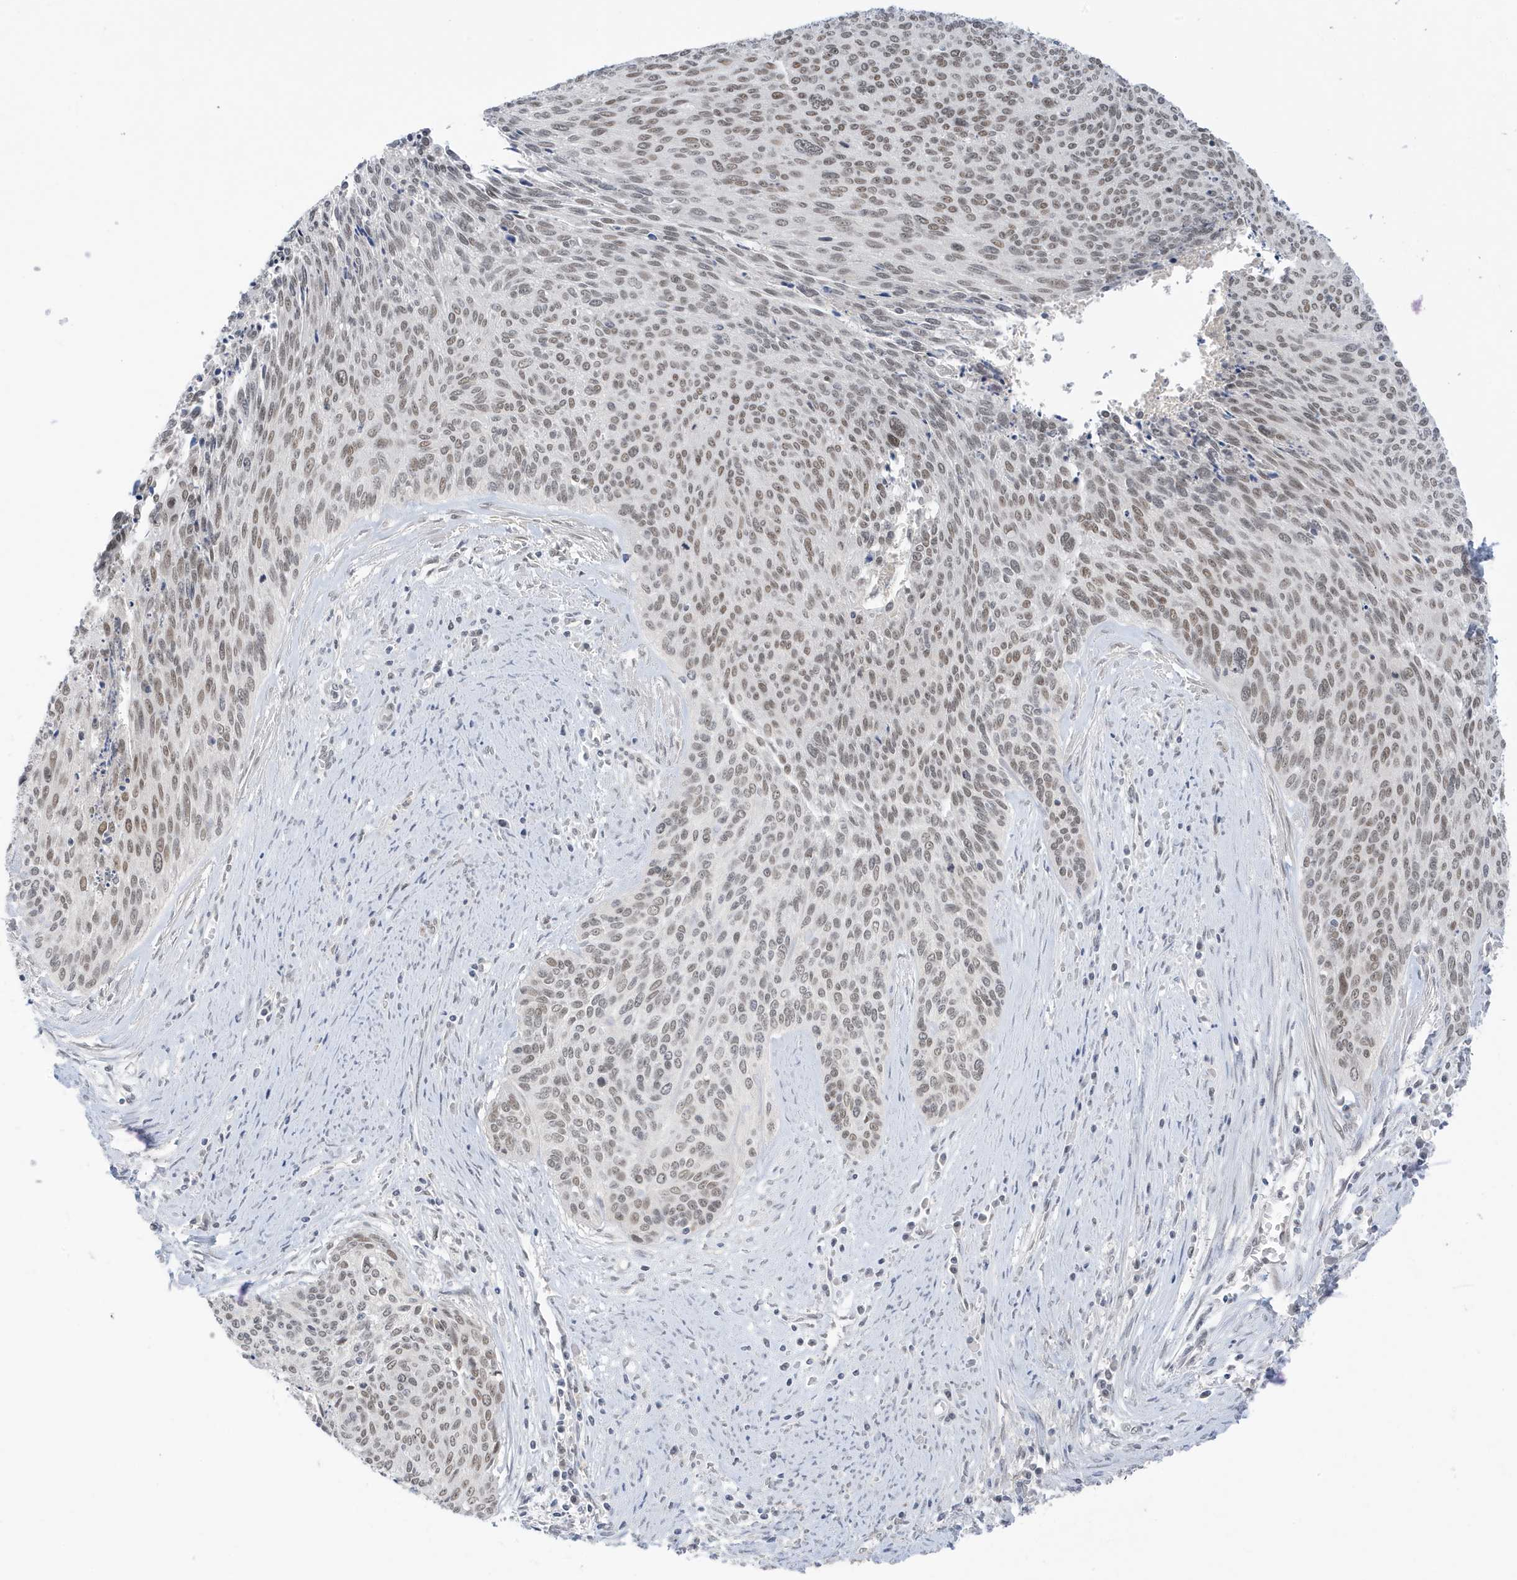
{"staining": {"intensity": "weak", "quantity": "25%-75%", "location": "nuclear"}, "tissue": "cervical cancer", "cell_type": "Tumor cells", "image_type": "cancer", "snomed": [{"axis": "morphology", "description": "Squamous cell carcinoma, NOS"}, {"axis": "topography", "description": "Cervix"}], "caption": "Weak nuclear positivity for a protein is seen in about 25%-75% of tumor cells of cervical squamous cell carcinoma using IHC.", "gene": "MSL3", "patient": {"sex": "female", "age": 55}}